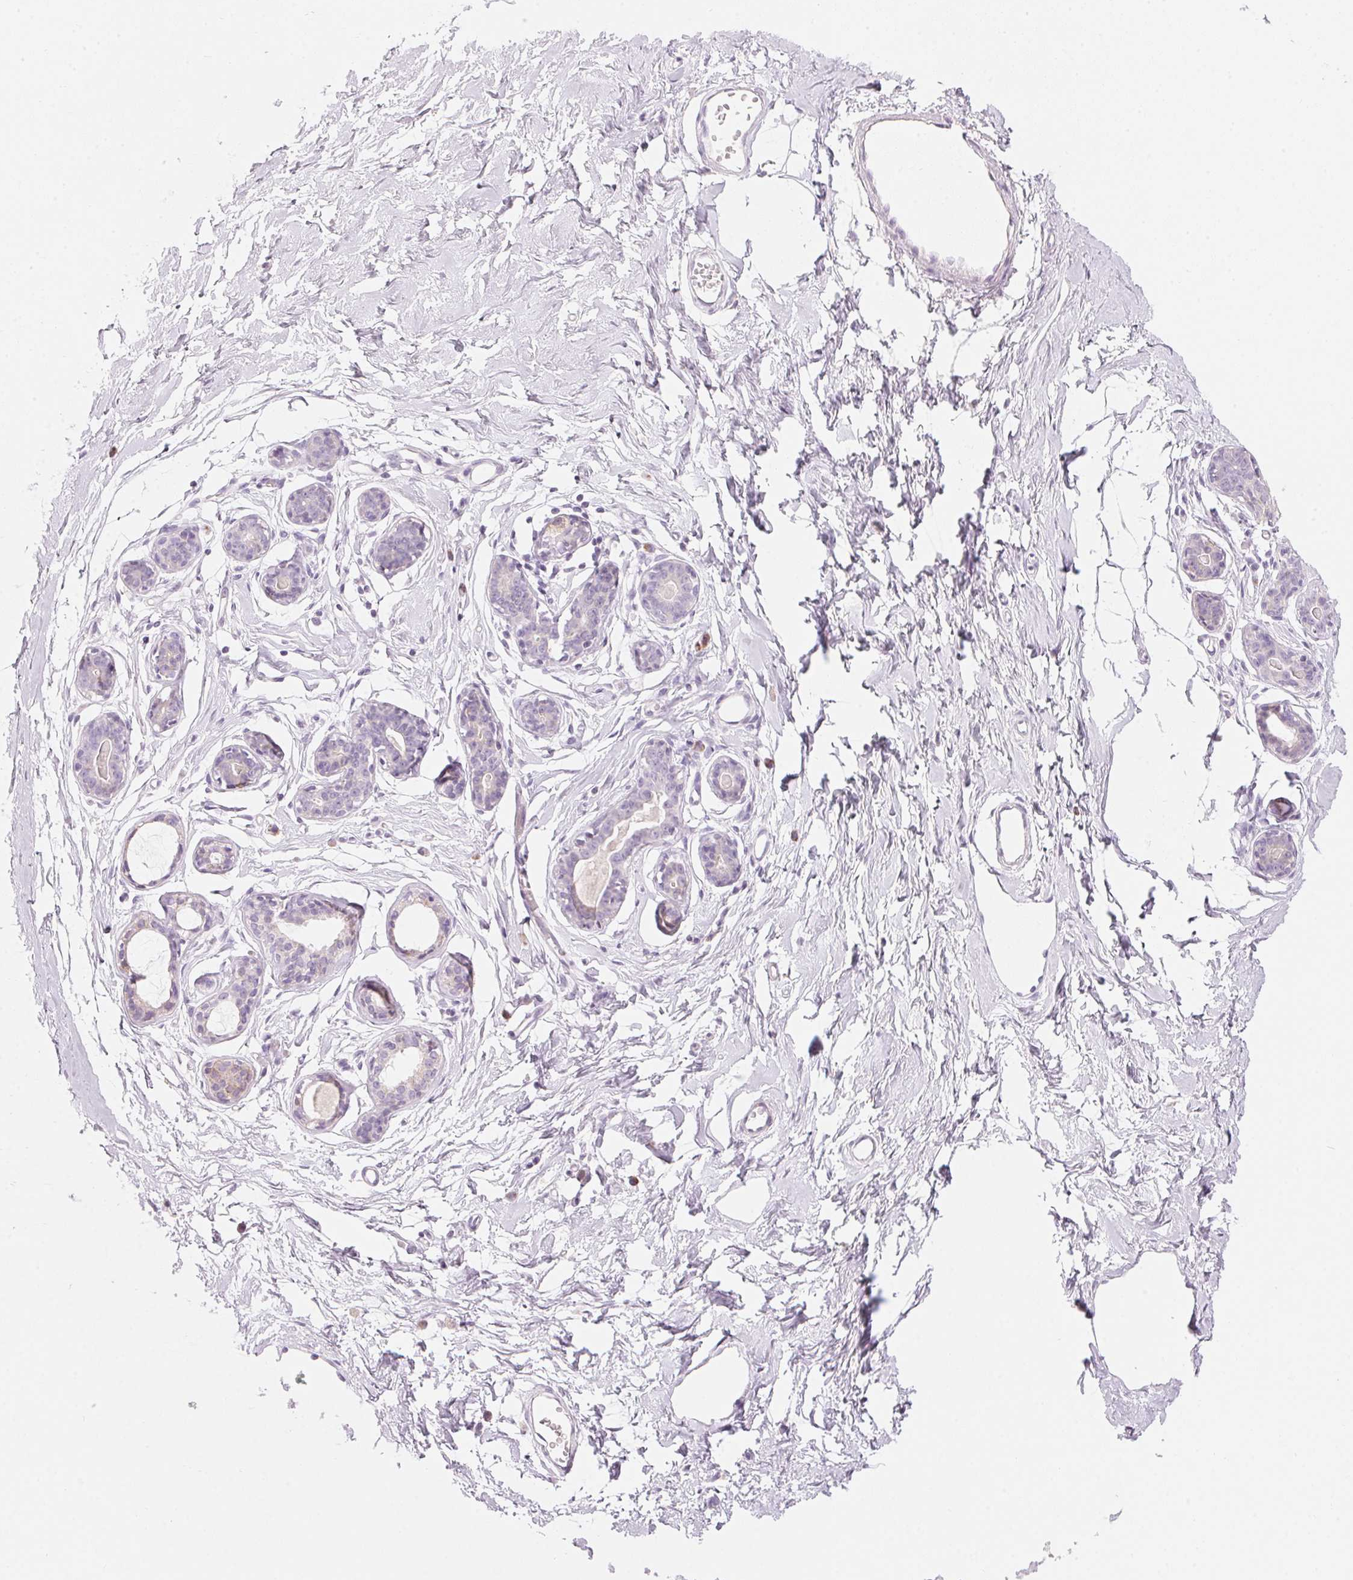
{"staining": {"intensity": "negative", "quantity": "none", "location": "none"}, "tissue": "breast", "cell_type": "Adipocytes", "image_type": "normal", "snomed": [{"axis": "morphology", "description": "Normal tissue, NOS"}, {"axis": "topography", "description": "Breast"}], "caption": "Immunohistochemical staining of unremarkable breast demonstrates no significant expression in adipocytes.", "gene": "HOXB13", "patient": {"sex": "female", "age": 45}}